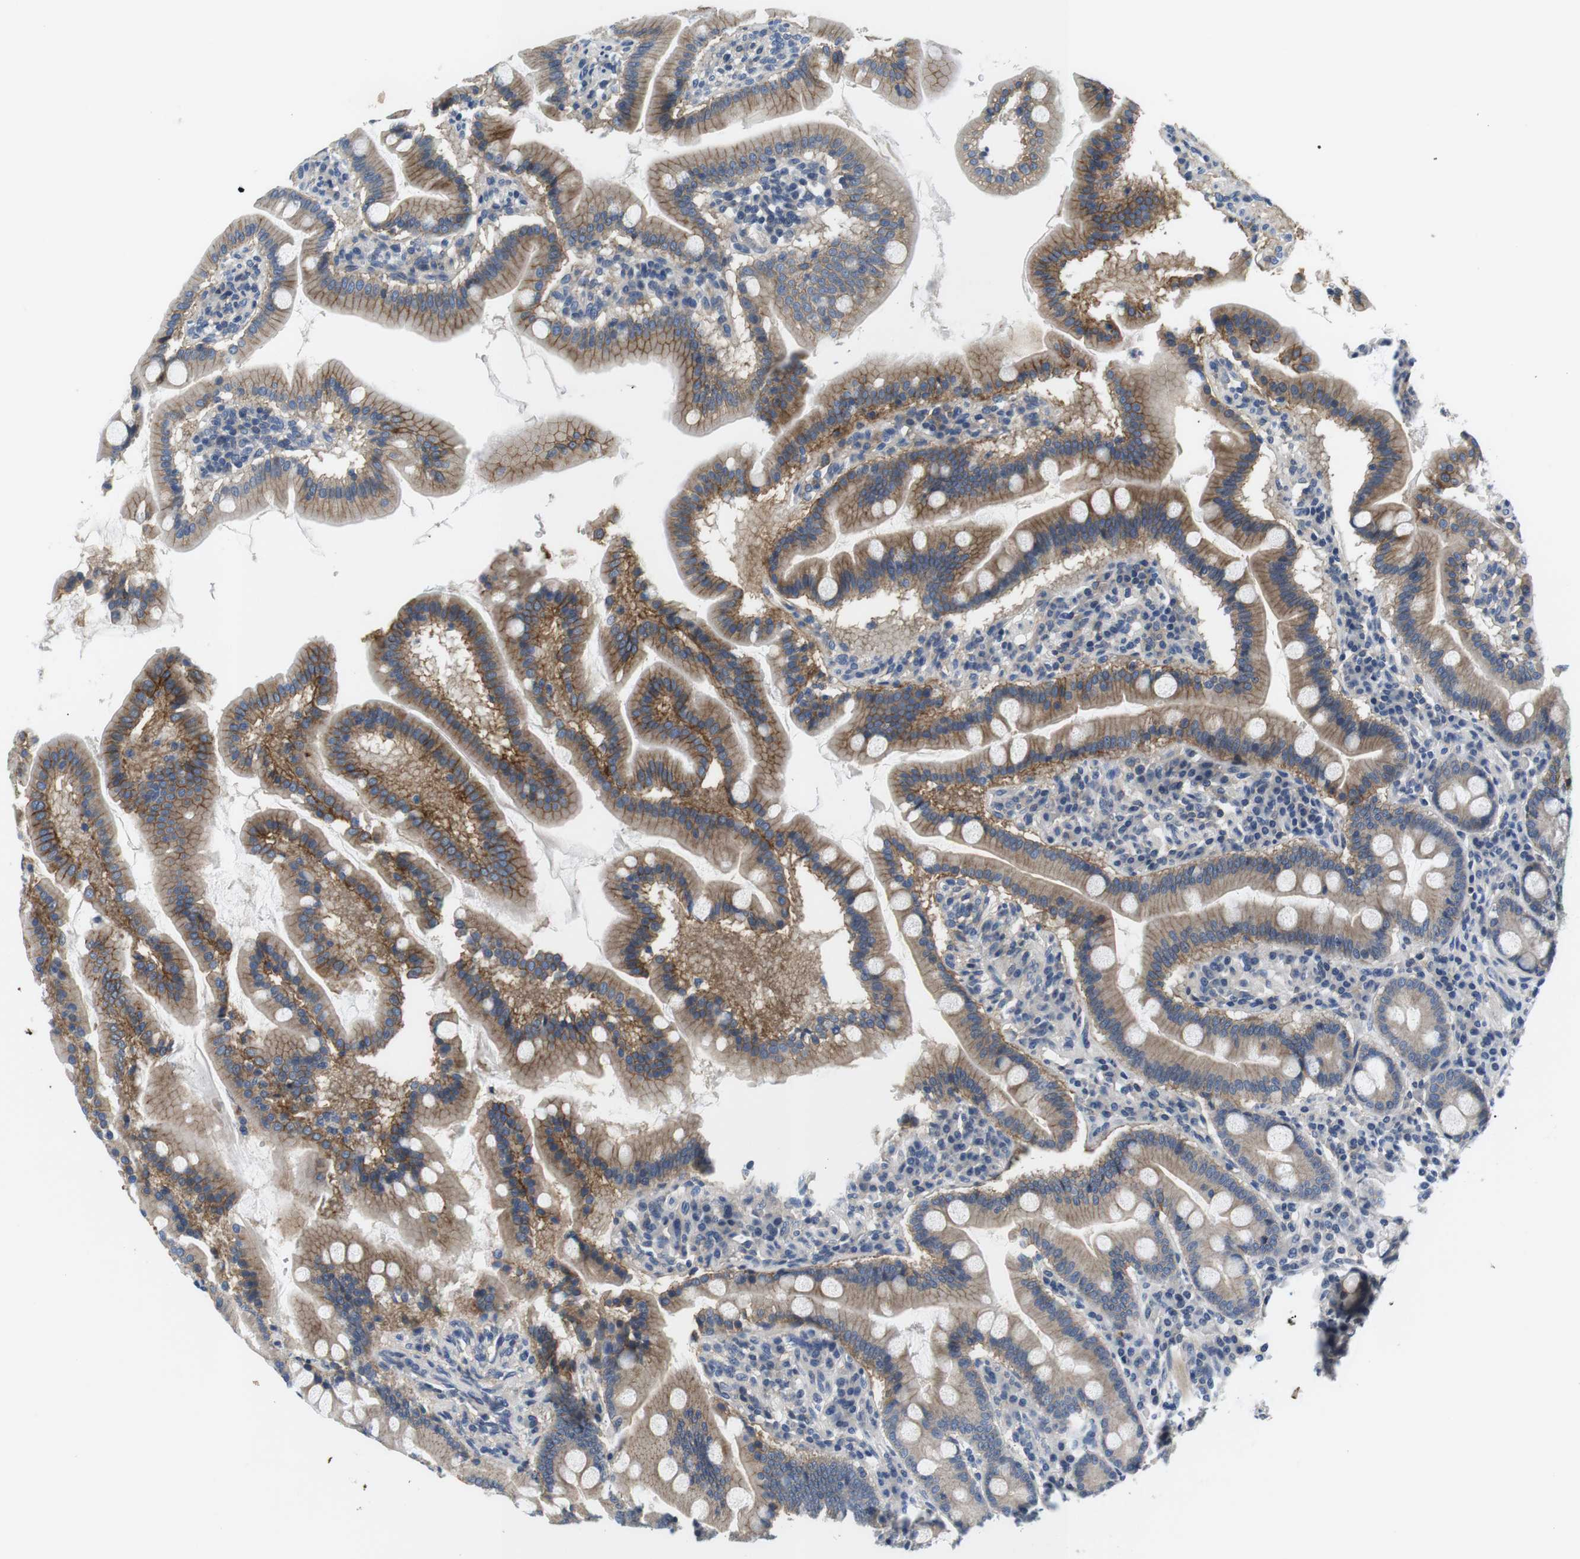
{"staining": {"intensity": "moderate", "quantity": ">75%", "location": "cytoplasmic/membranous"}, "tissue": "duodenum", "cell_type": "Glandular cells", "image_type": "normal", "snomed": [{"axis": "morphology", "description": "Normal tissue, NOS"}, {"axis": "topography", "description": "Duodenum"}], "caption": "Immunohistochemical staining of normal human duodenum displays moderate cytoplasmic/membranous protein expression in about >75% of glandular cells. (DAB = brown stain, brightfield microscopy at high magnification).", "gene": "SLC30A1", "patient": {"sex": "male", "age": 50}}